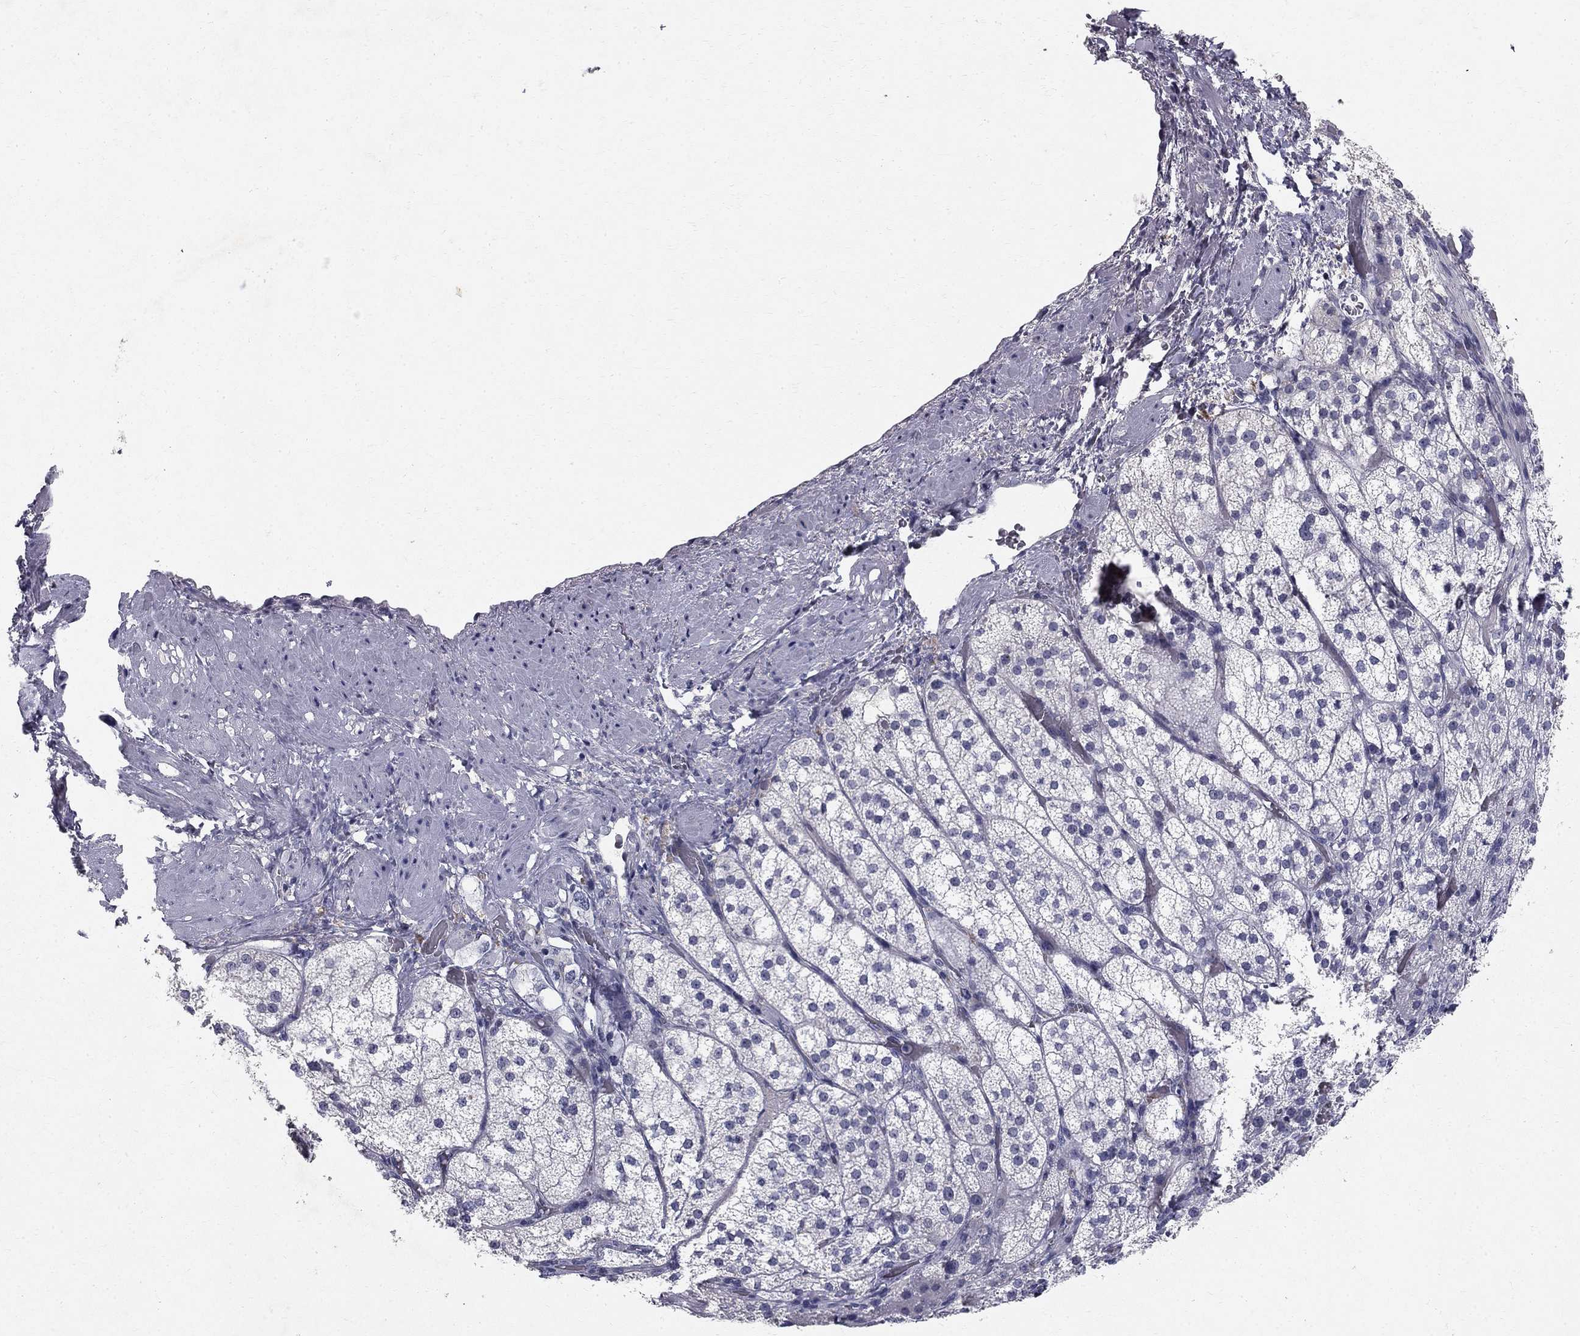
{"staining": {"intensity": "negative", "quantity": "none", "location": "none"}, "tissue": "adrenal gland", "cell_type": "Glandular cells", "image_type": "normal", "snomed": [{"axis": "morphology", "description": "Normal tissue, NOS"}, {"axis": "topography", "description": "Adrenal gland"}], "caption": "The image reveals no significant staining in glandular cells of adrenal gland.", "gene": "CLIC6", "patient": {"sex": "female", "age": 60}}